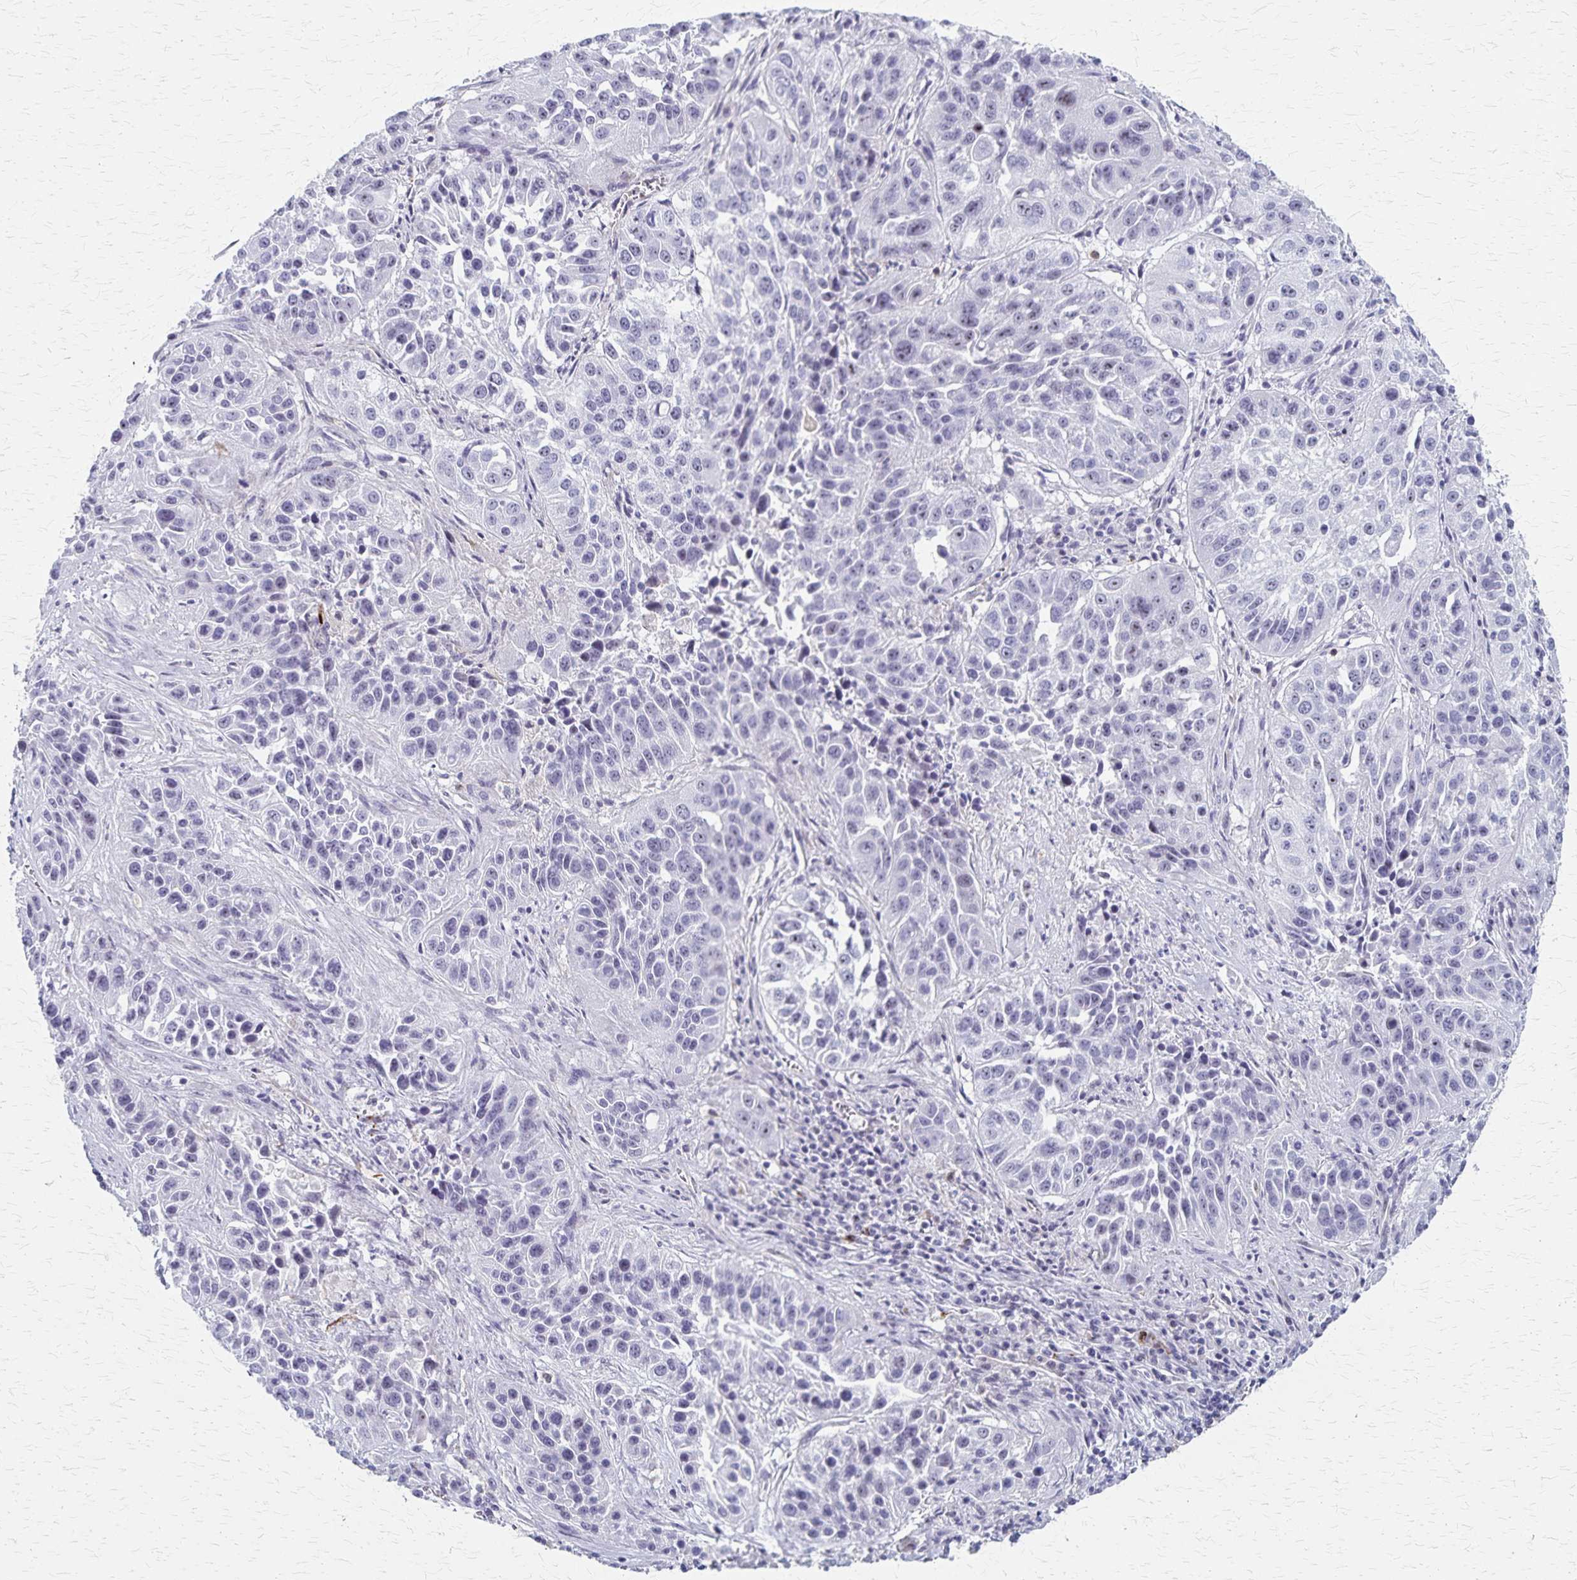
{"staining": {"intensity": "negative", "quantity": "none", "location": "none"}, "tissue": "lung cancer", "cell_type": "Tumor cells", "image_type": "cancer", "snomed": [{"axis": "morphology", "description": "Squamous cell carcinoma, NOS"}, {"axis": "topography", "description": "Lung"}], "caption": "A photomicrograph of lung cancer (squamous cell carcinoma) stained for a protein displays no brown staining in tumor cells. (DAB immunohistochemistry, high magnification).", "gene": "DLK2", "patient": {"sex": "female", "age": 61}}